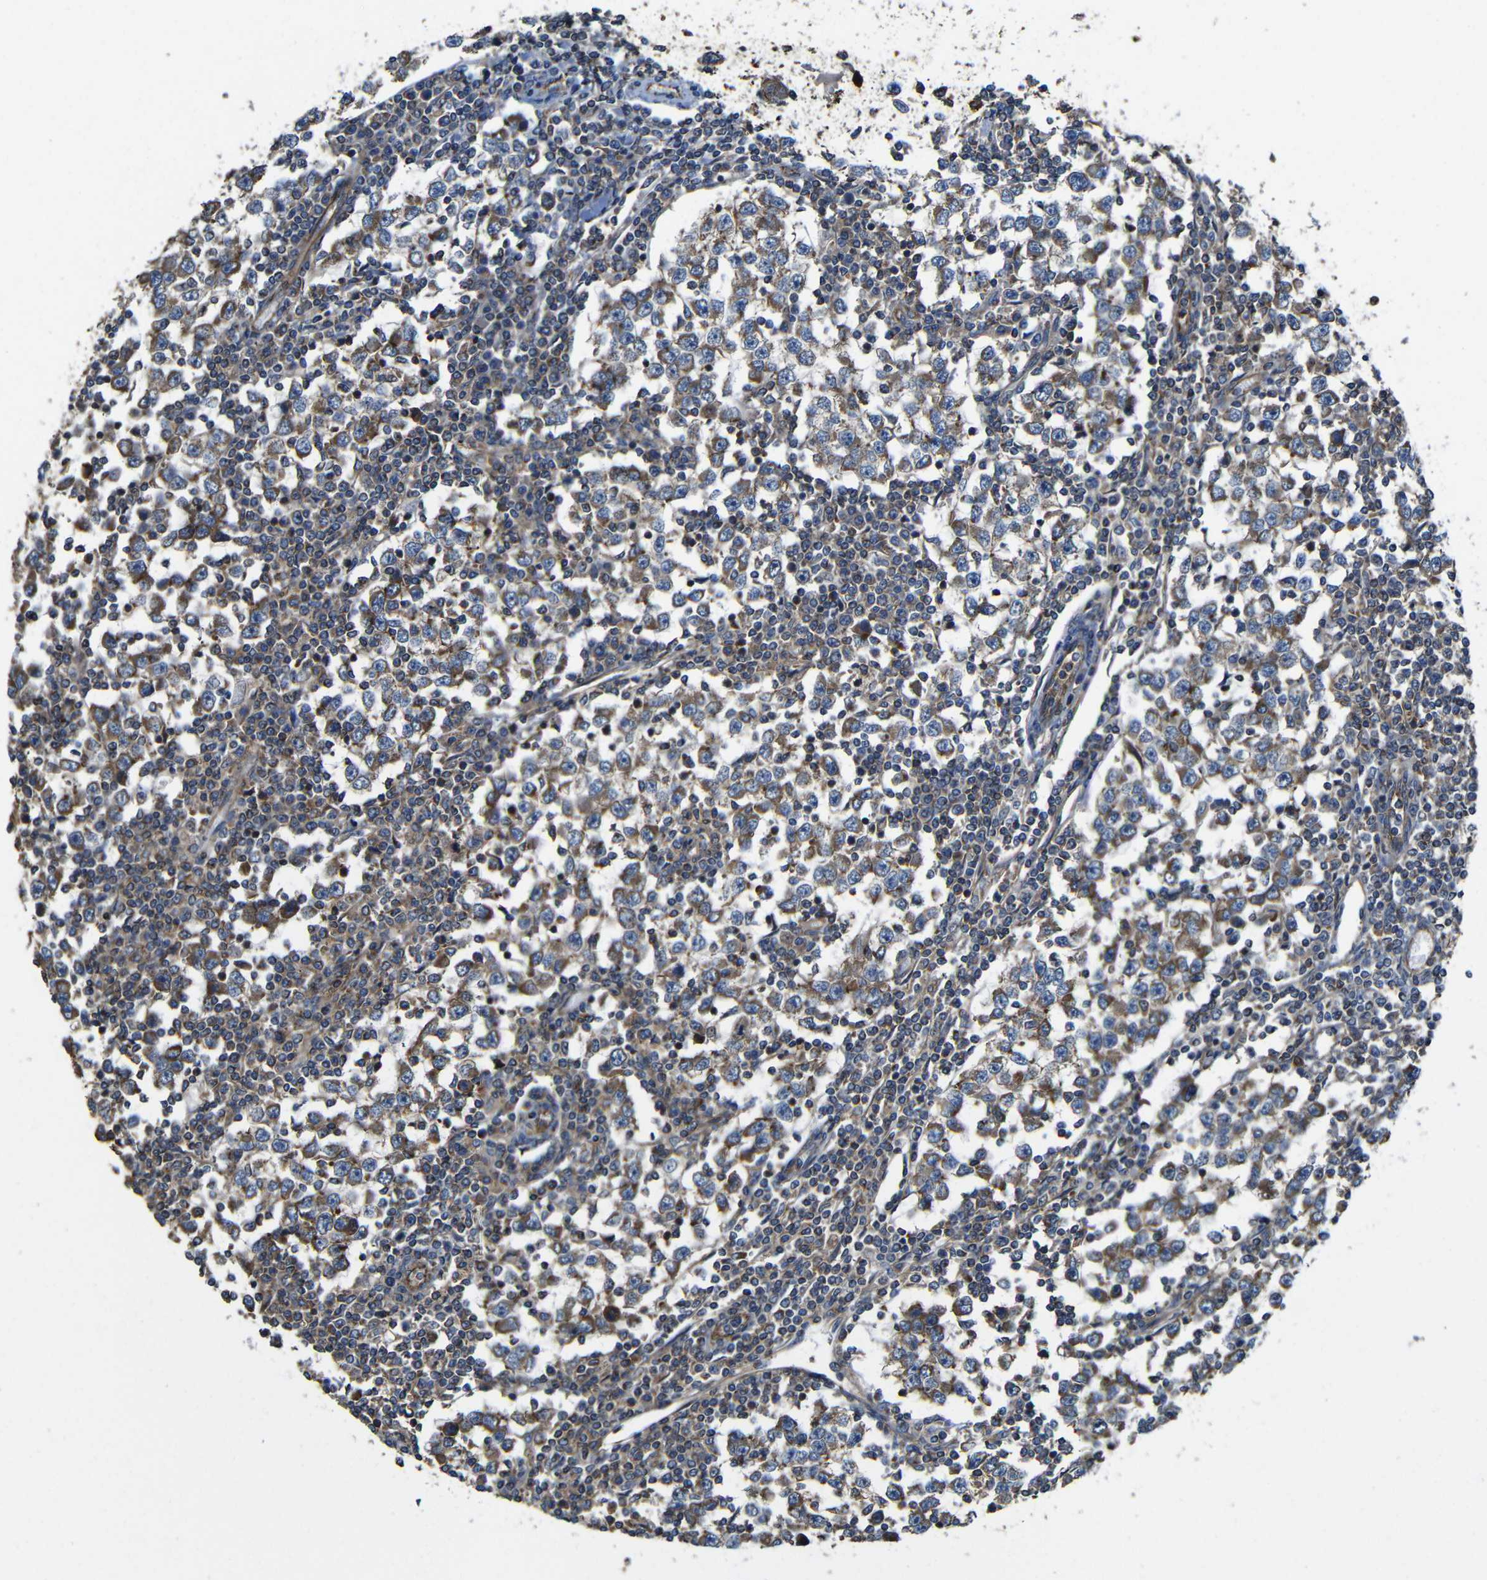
{"staining": {"intensity": "moderate", "quantity": ">75%", "location": "cytoplasmic/membranous"}, "tissue": "testis cancer", "cell_type": "Tumor cells", "image_type": "cancer", "snomed": [{"axis": "morphology", "description": "Seminoma, NOS"}, {"axis": "topography", "description": "Testis"}], "caption": "A brown stain highlights moderate cytoplasmic/membranous staining of a protein in seminoma (testis) tumor cells.", "gene": "PTCH1", "patient": {"sex": "male", "age": 65}}